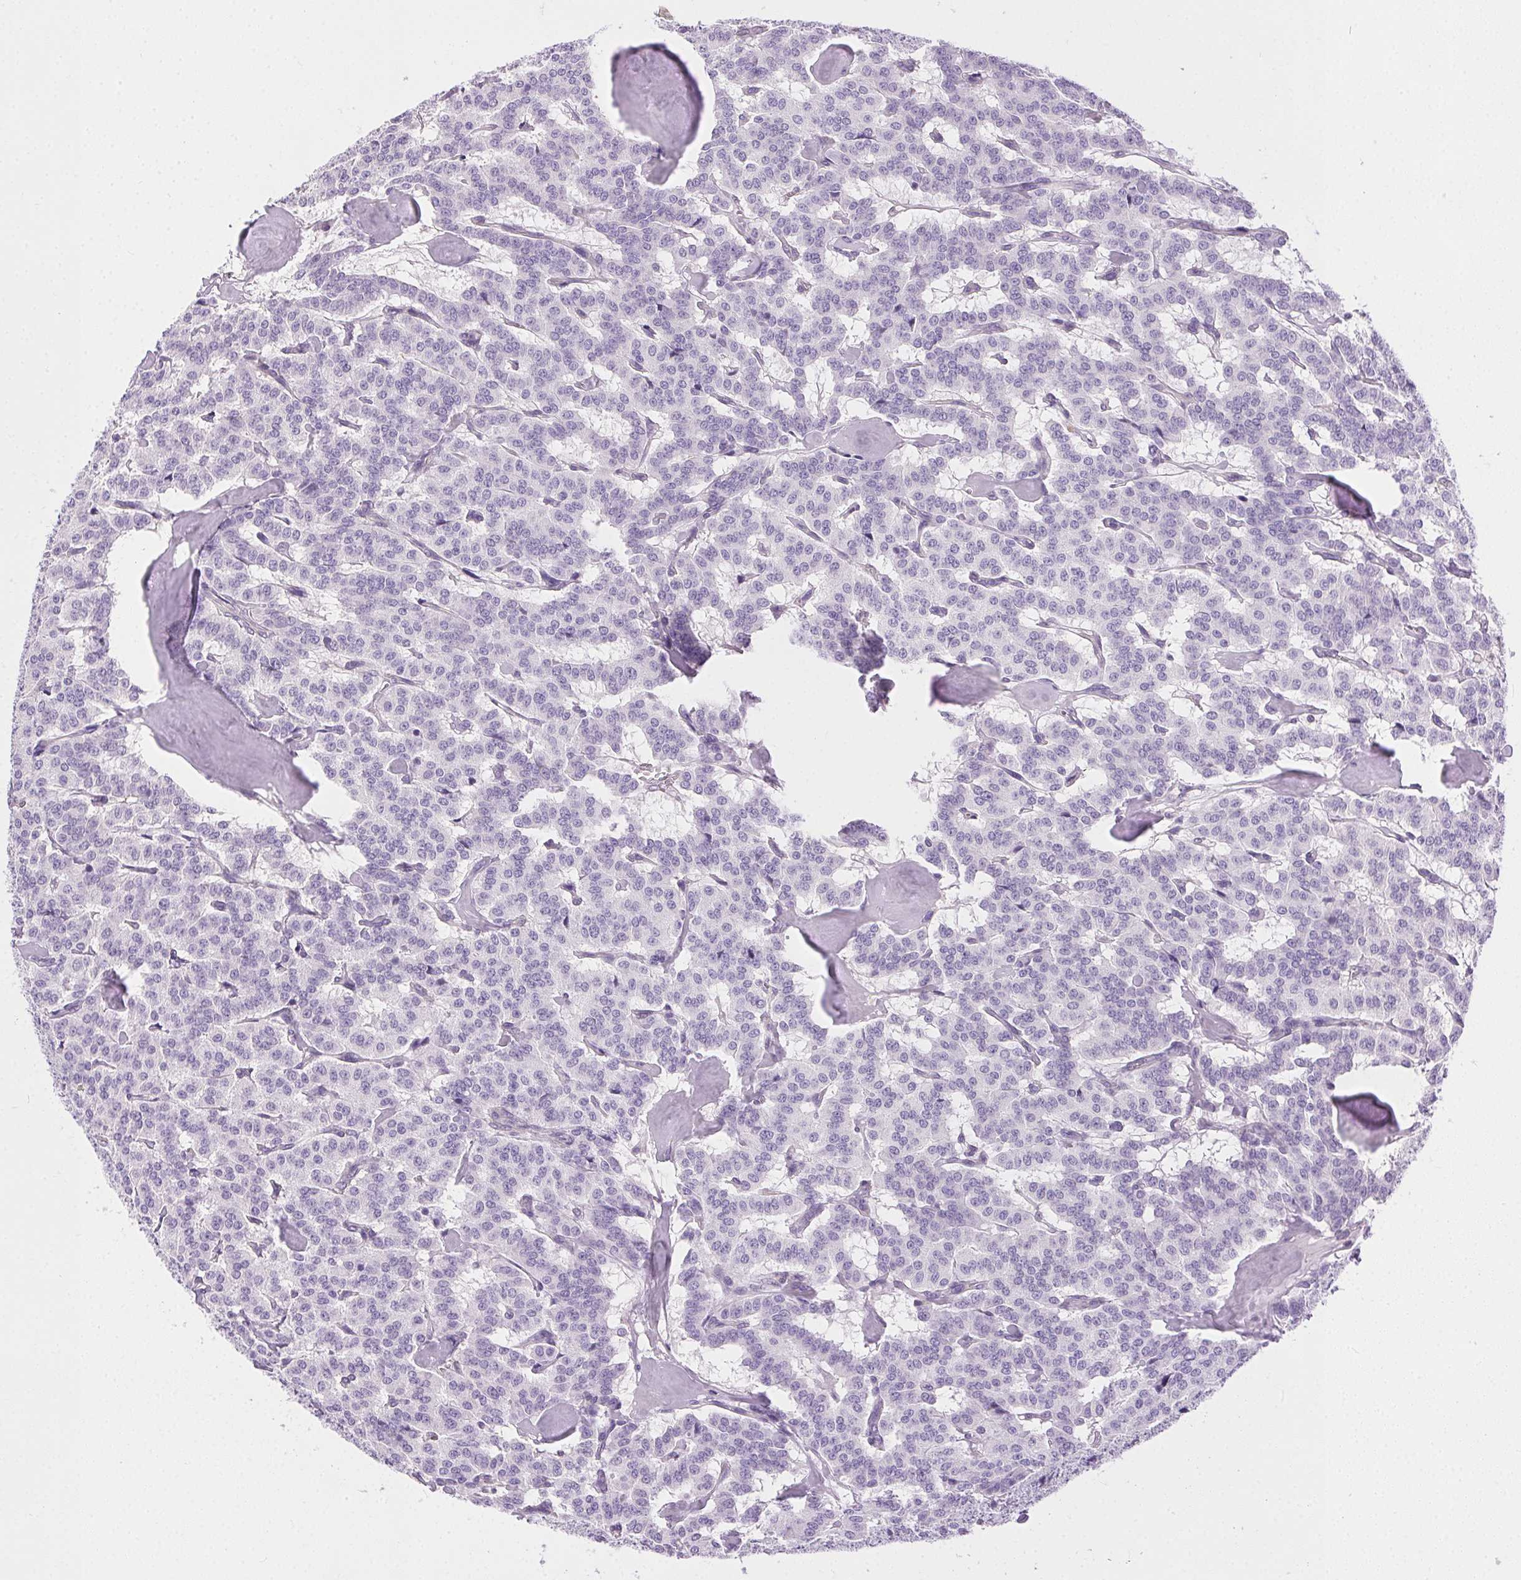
{"staining": {"intensity": "negative", "quantity": "none", "location": "none"}, "tissue": "carcinoid", "cell_type": "Tumor cells", "image_type": "cancer", "snomed": [{"axis": "morphology", "description": "Carcinoid, malignant, NOS"}, {"axis": "topography", "description": "Lung"}], "caption": "Malignant carcinoid was stained to show a protein in brown. There is no significant positivity in tumor cells.", "gene": "SYCE2", "patient": {"sex": "female", "age": 46}}